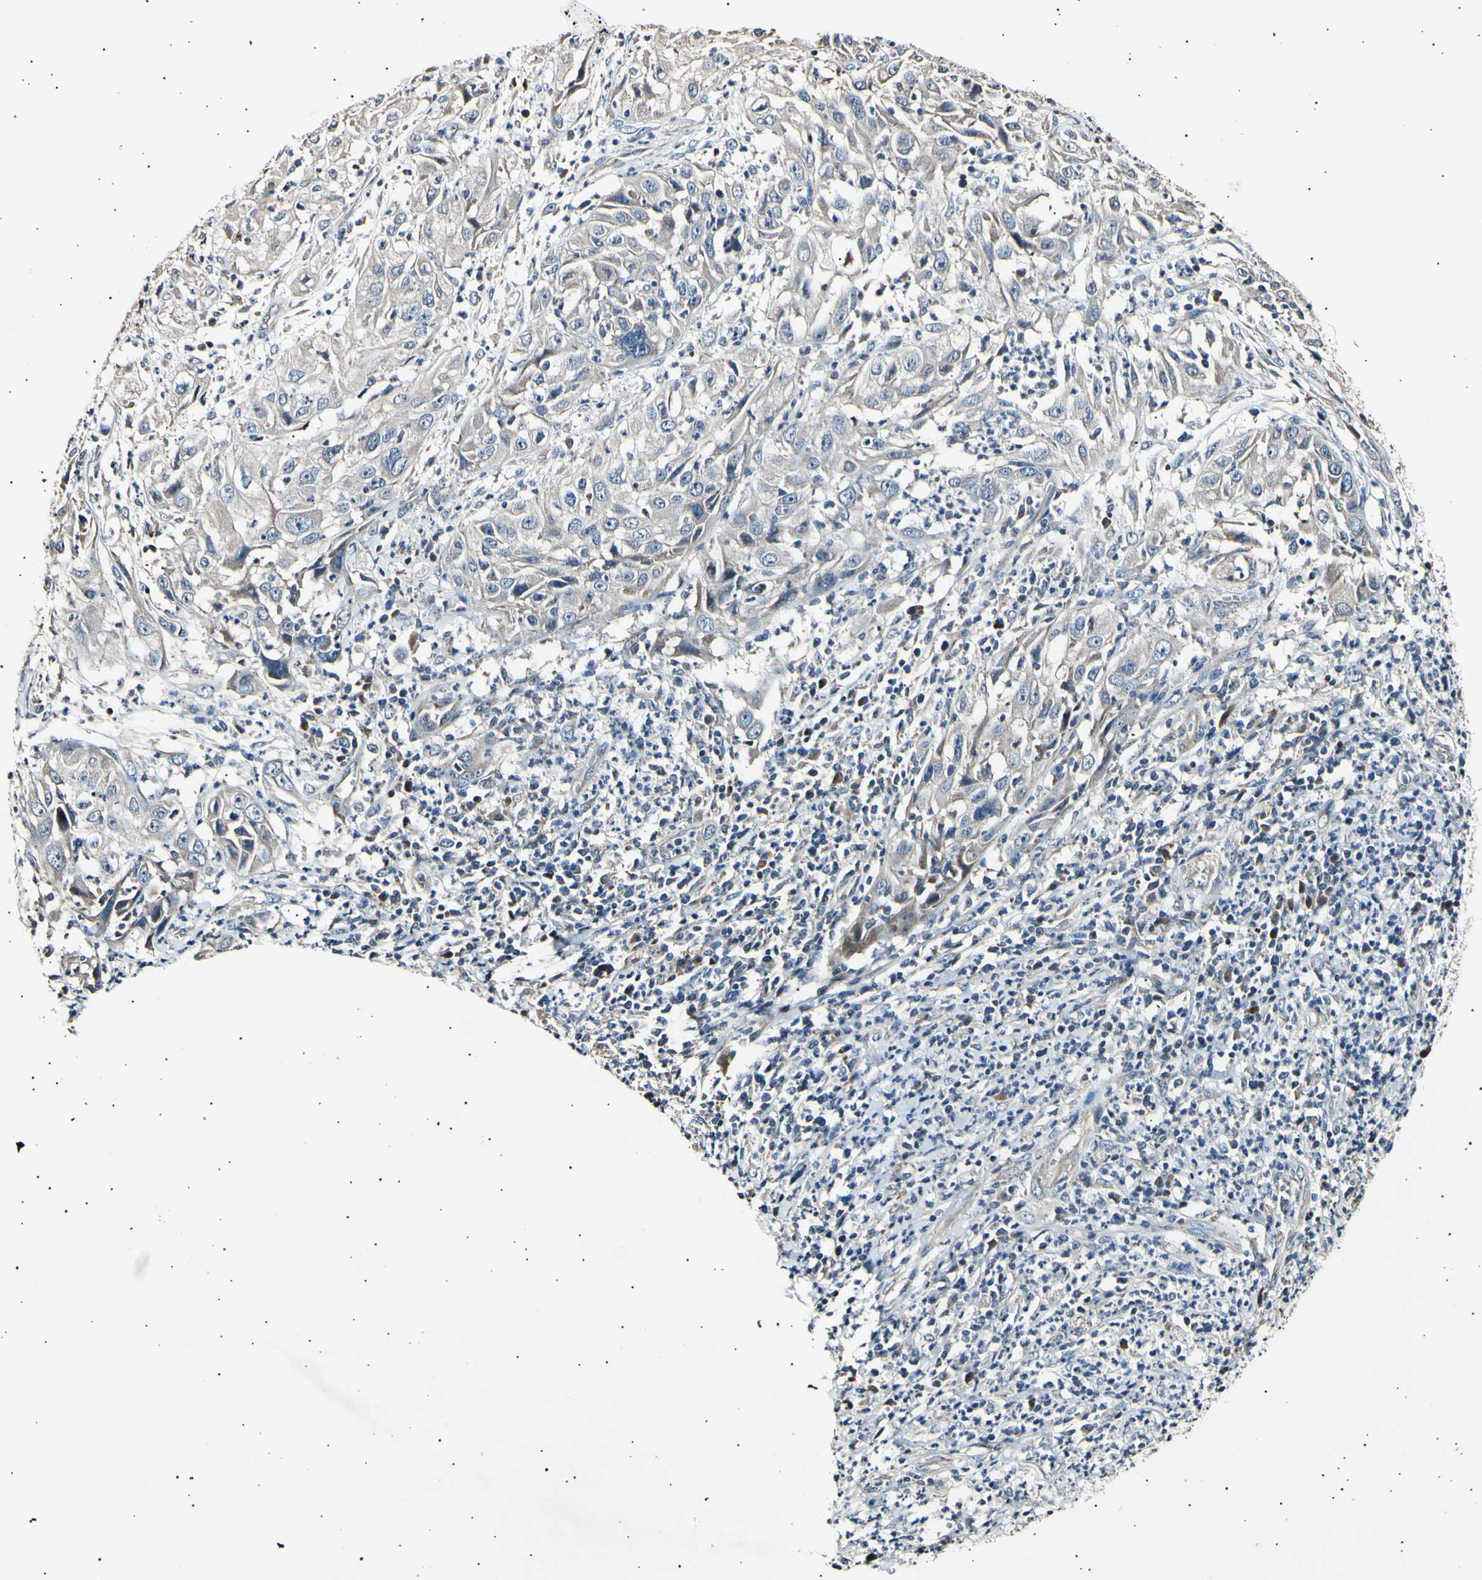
{"staining": {"intensity": "weak", "quantity": ">75%", "location": "cytoplasmic/membranous"}, "tissue": "cervical cancer", "cell_type": "Tumor cells", "image_type": "cancer", "snomed": [{"axis": "morphology", "description": "Squamous cell carcinoma, NOS"}, {"axis": "topography", "description": "Cervix"}], "caption": "Immunohistochemistry photomicrograph of neoplastic tissue: human cervical cancer (squamous cell carcinoma) stained using immunohistochemistry displays low levels of weak protein expression localized specifically in the cytoplasmic/membranous of tumor cells, appearing as a cytoplasmic/membranous brown color.", "gene": "ITGA6", "patient": {"sex": "female", "age": 32}}